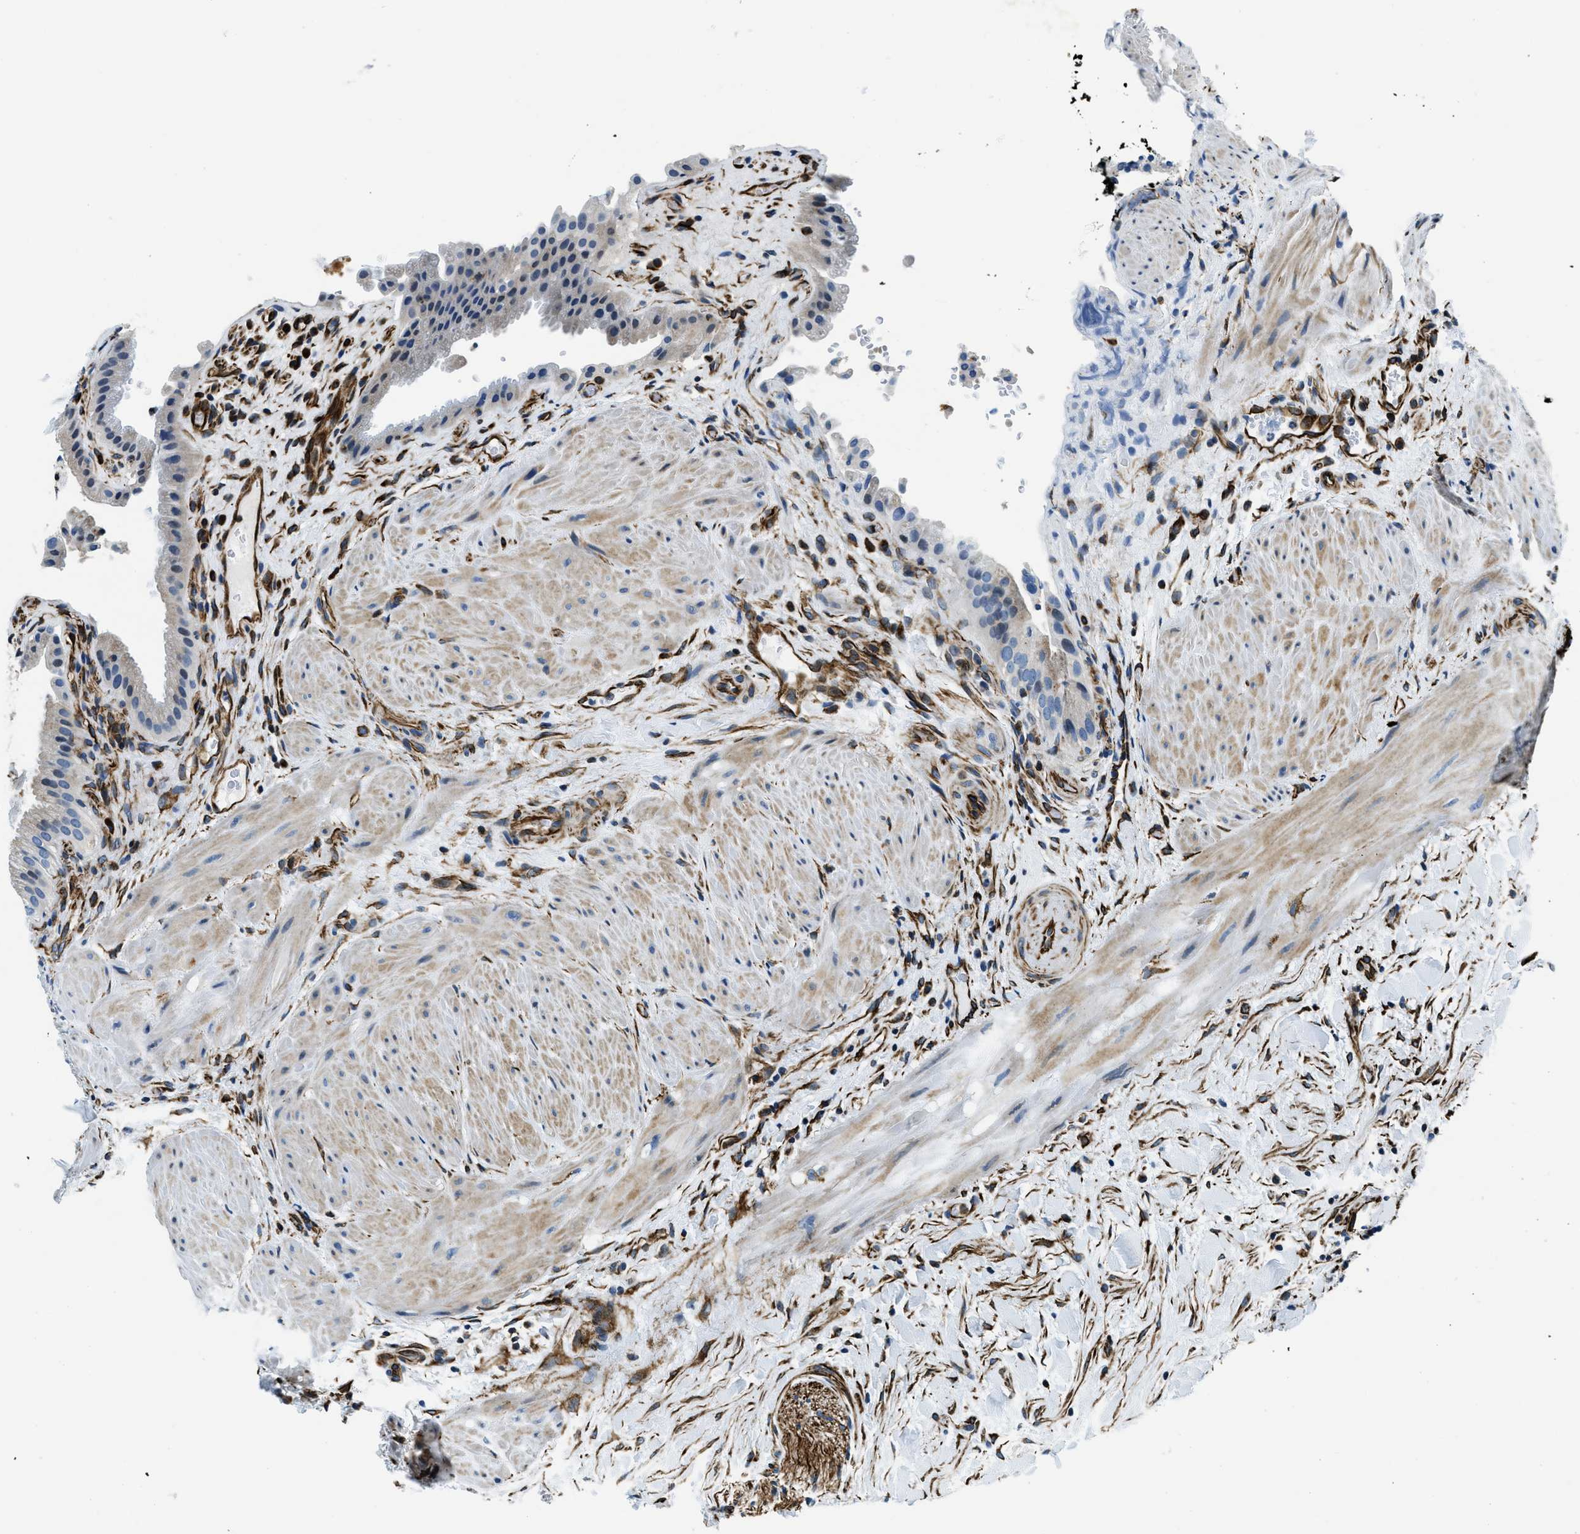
{"staining": {"intensity": "negative", "quantity": "none", "location": "none"}, "tissue": "gallbladder", "cell_type": "Glandular cells", "image_type": "normal", "snomed": [{"axis": "morphology", "description": "Normal tissue, NOS"}, {"axis": "topography", "description": "Gallbladder"}], "caption": "This is an immunohistochemistry (IHC) image of normal human gallbladder. There is no staining in glandular cells.", "gene": "GNS", "patient": {"sex": "male", "age": 49}}